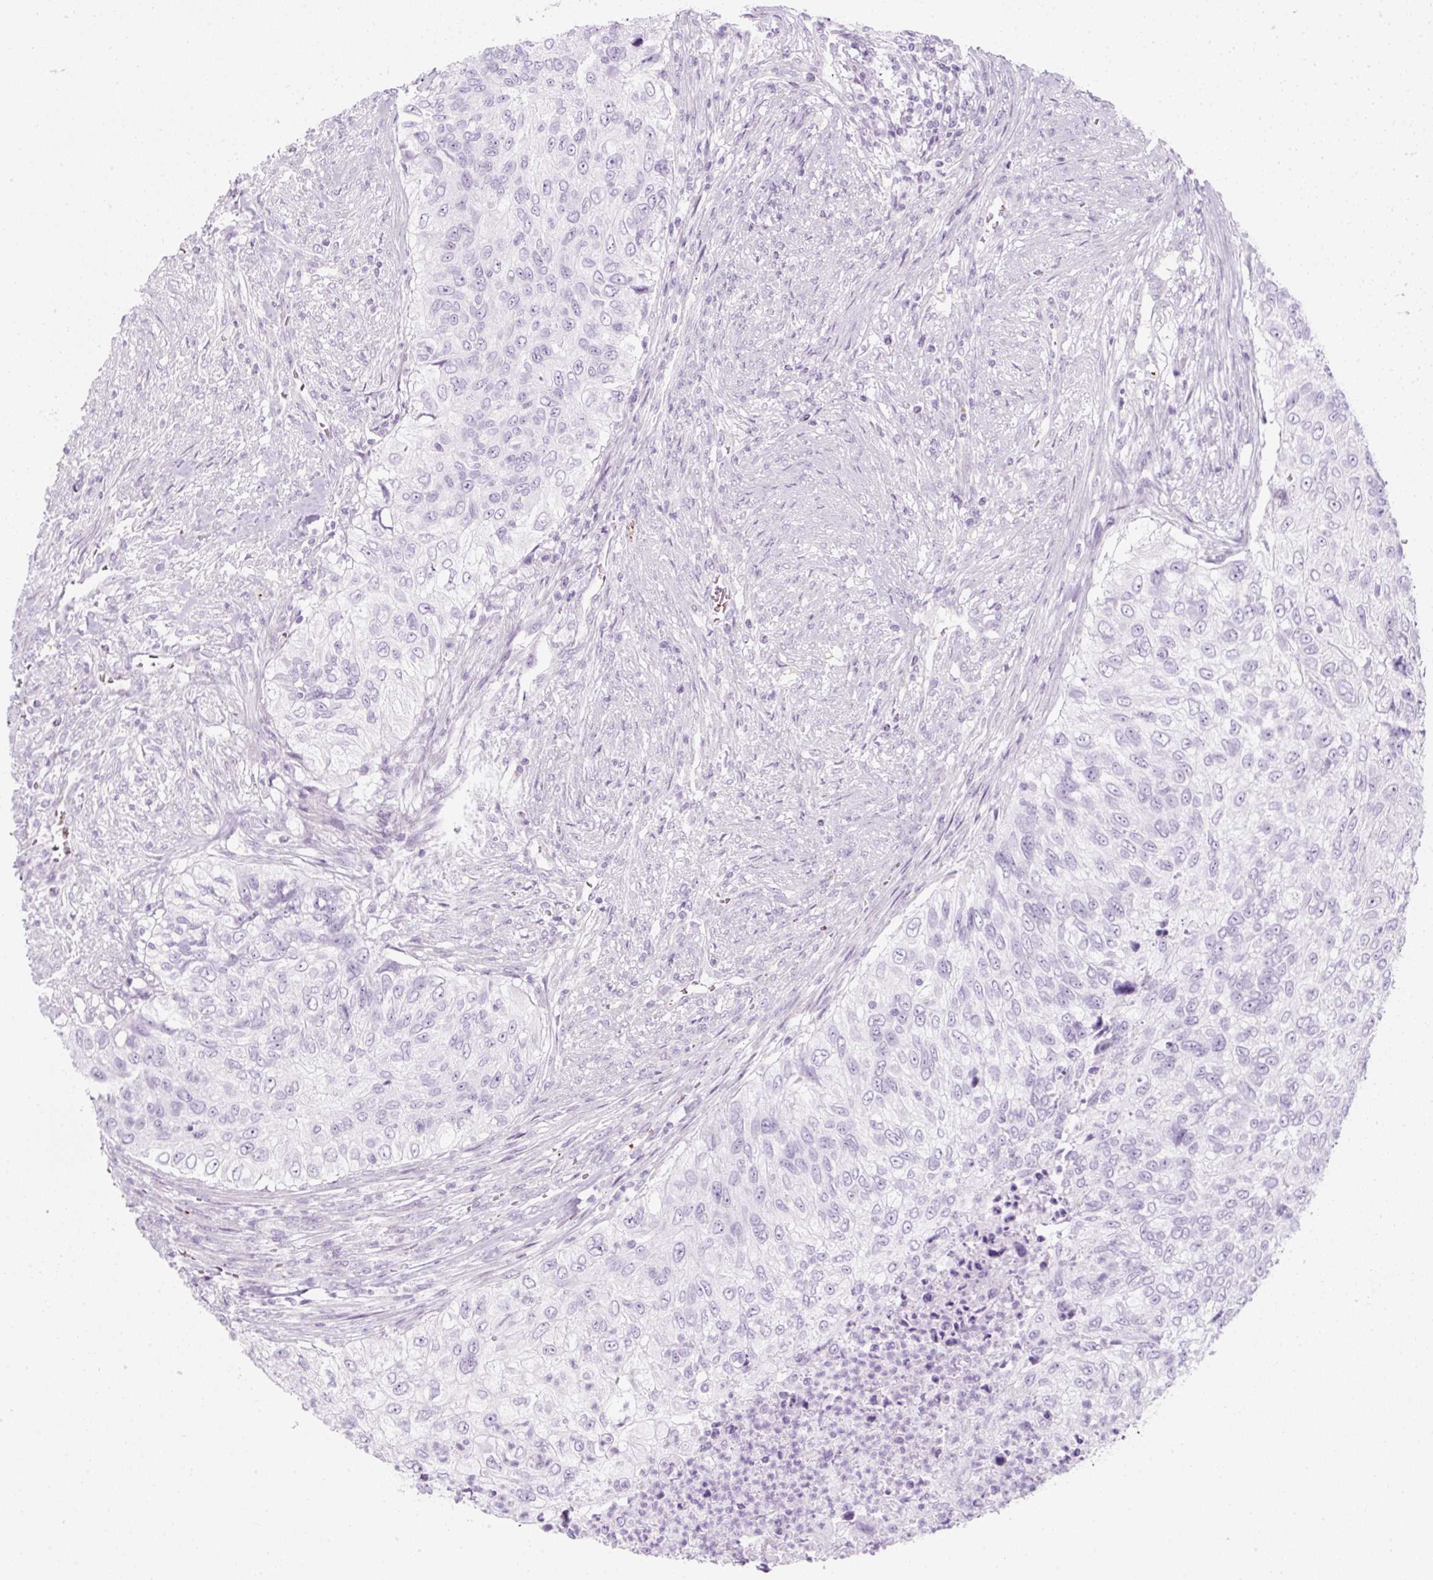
{"staining": {"intensity": "negative", "quantity": "none", "location": "none"}, "tissue": "urothelial cancer", "cell_type": "Tumor cells", "image_type": "cancer", "snomed": [{"axis": "morphology", "description": "Urothelial carcinoma, High grade"}, {"axis": "topography", "description": "Urinary bladder"}], "caption": "This image is of urothelial cancer stained with immunohistochemistry (IHC) to label a protein in brown with the nuclei are counter-stained blue. There is no staining in tumor cells. (DAB immunohistochemistry (IHC) visualized using brightfield microscopy, high magnification).", "gene": "PF4V1", "patient": {"sex": "female", "age": 60}}